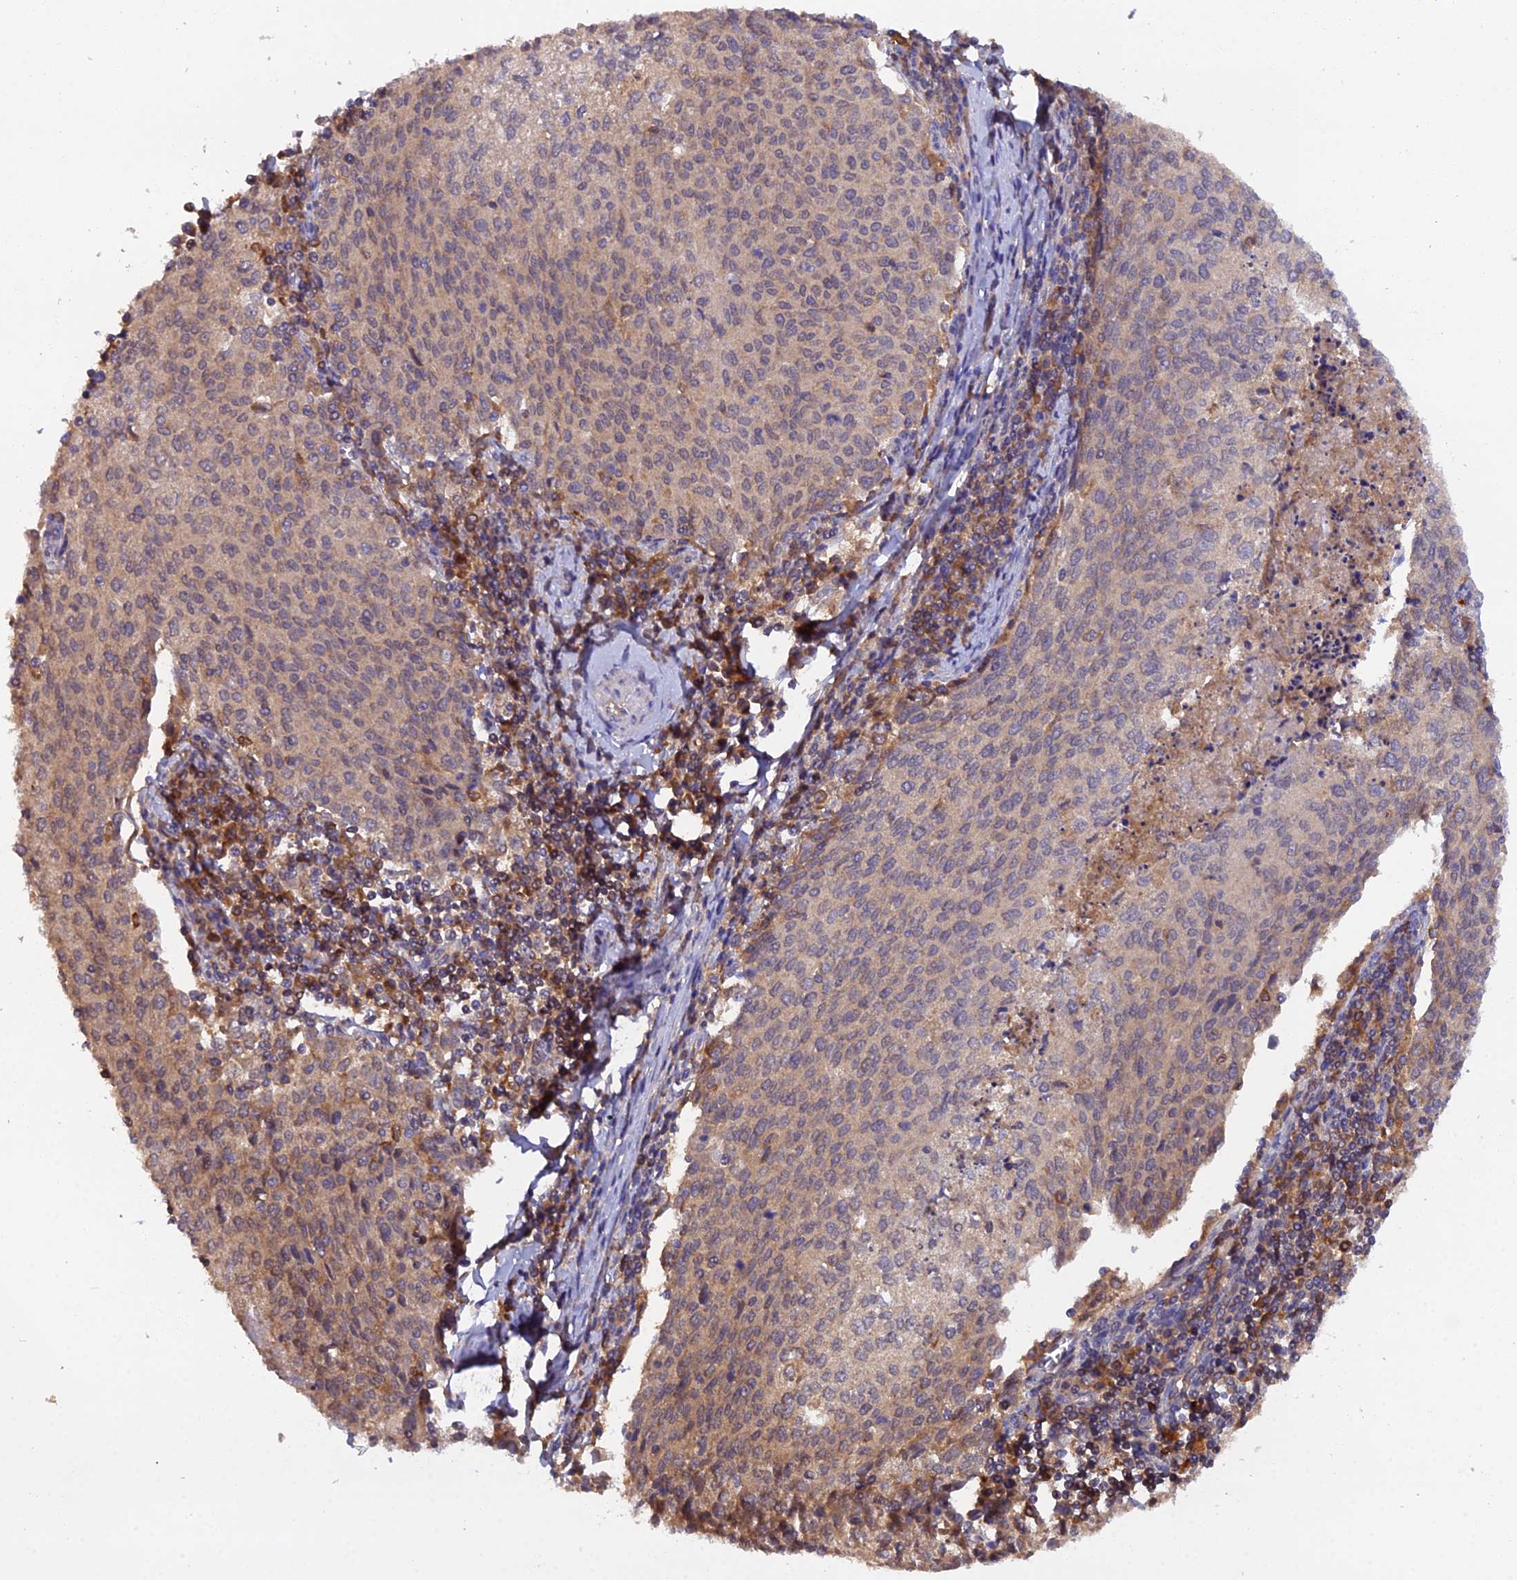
{"staining": {"intensity": "weak", "quantity": "25%-75%", "location": "cytoplasmic/membranous"}, "tissue": "cervical cancer", "cell_type": "Tumor cells", "image_type": "cancer", "snomed": [{"axis": "morphology", "description": "Squamous cell carcinoma, NOS"}, {"axis": "topography", "description": "Cervix"}], "caption": "Immunohistochemical staining of cervical squamous cell carcinoma demonstrates low levels of weak cytoplasmic/membranous protein positivity in about 25%-75% of tumor cells.", "gene": "TMEM258", "patient": {"sex": "female", "age": 46}}